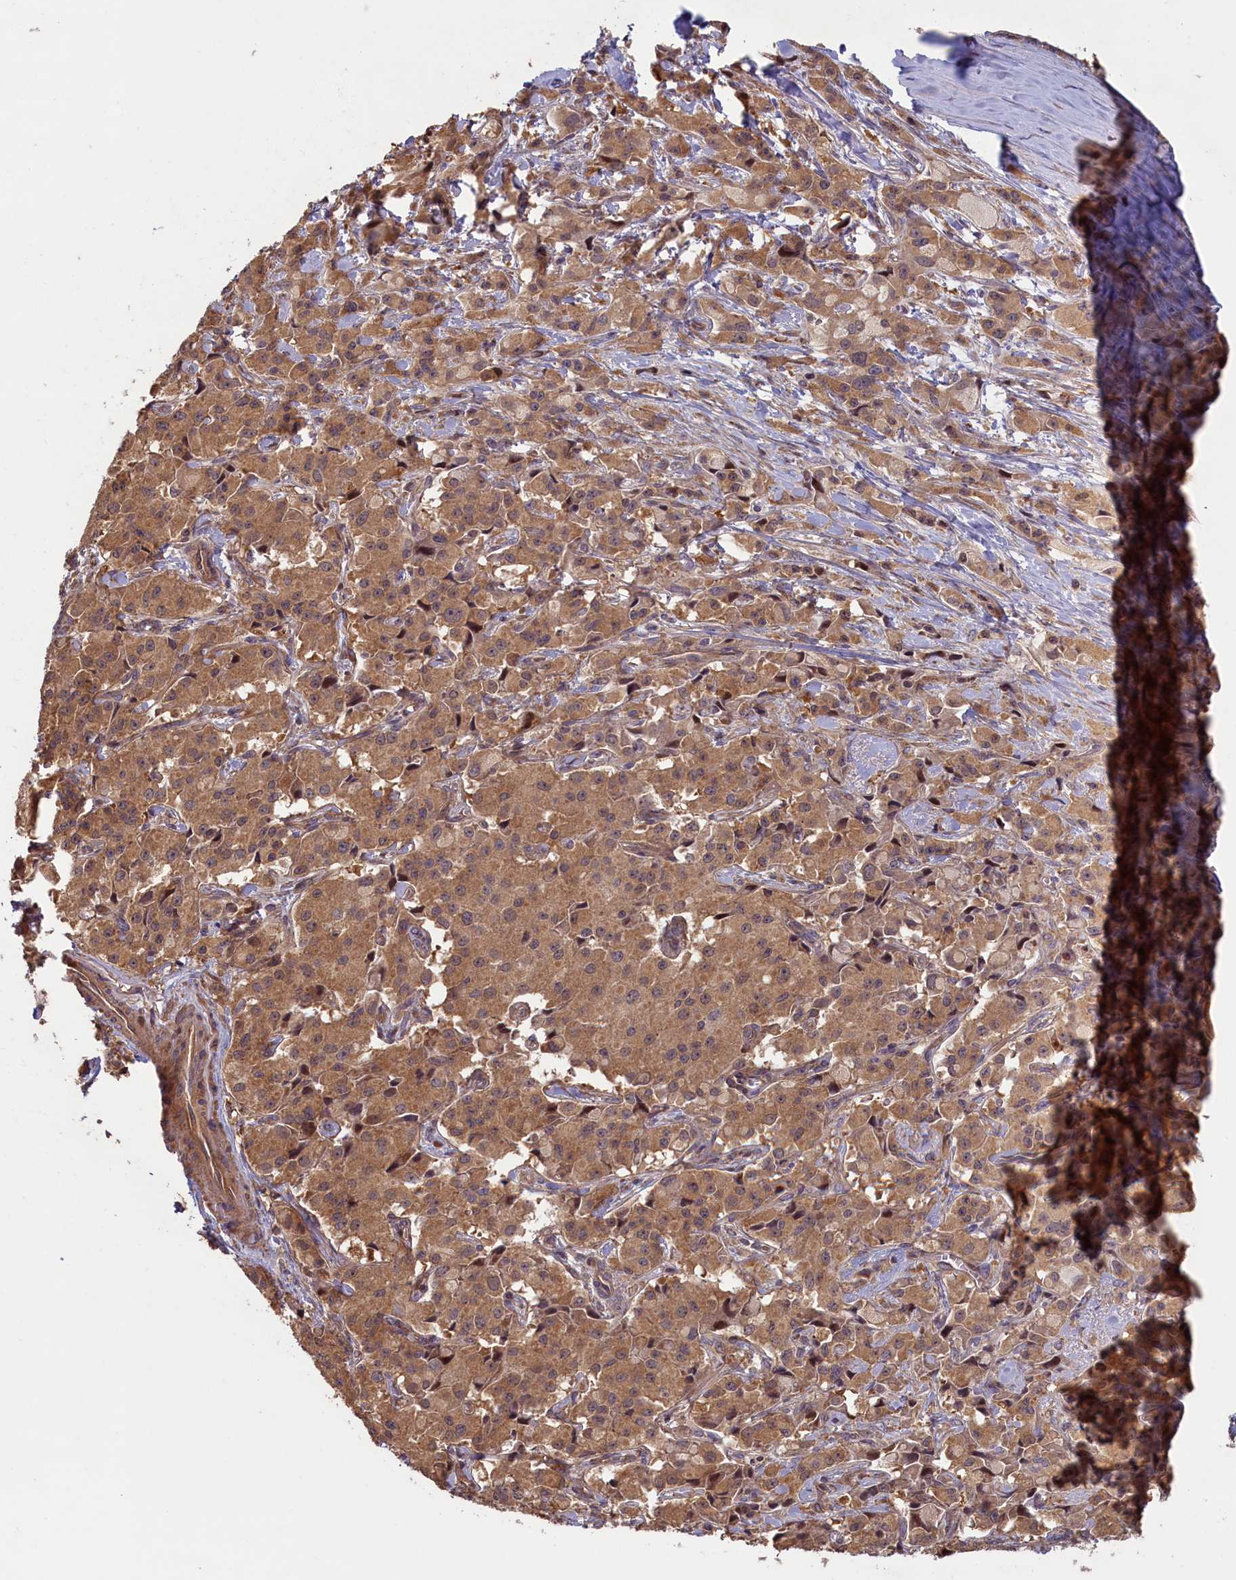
{"staining": {"intensity": "moderate", "quantity": ">75%", "location": "cytoplasmic/membranous,nuclear"}, "tissue": "pancreatic cancer", "cell_type": "Tumor cells", "image_type": "cancer", "snomed": [{"axis": "morphology", "description": "Adenocarcinoma, NOS"}, {"axis": "topography", "description": "Pancreas"}], "caption": "Immunohistochemical staining of pancreatic adenocarcinoma reveals medium levels of moderate cytoplasmic/membranous and nuclear protein expression in approximately >75% of tumor cells.", "gene": "CIAO2B", "patient": {"sex": "male", "age": 65}}